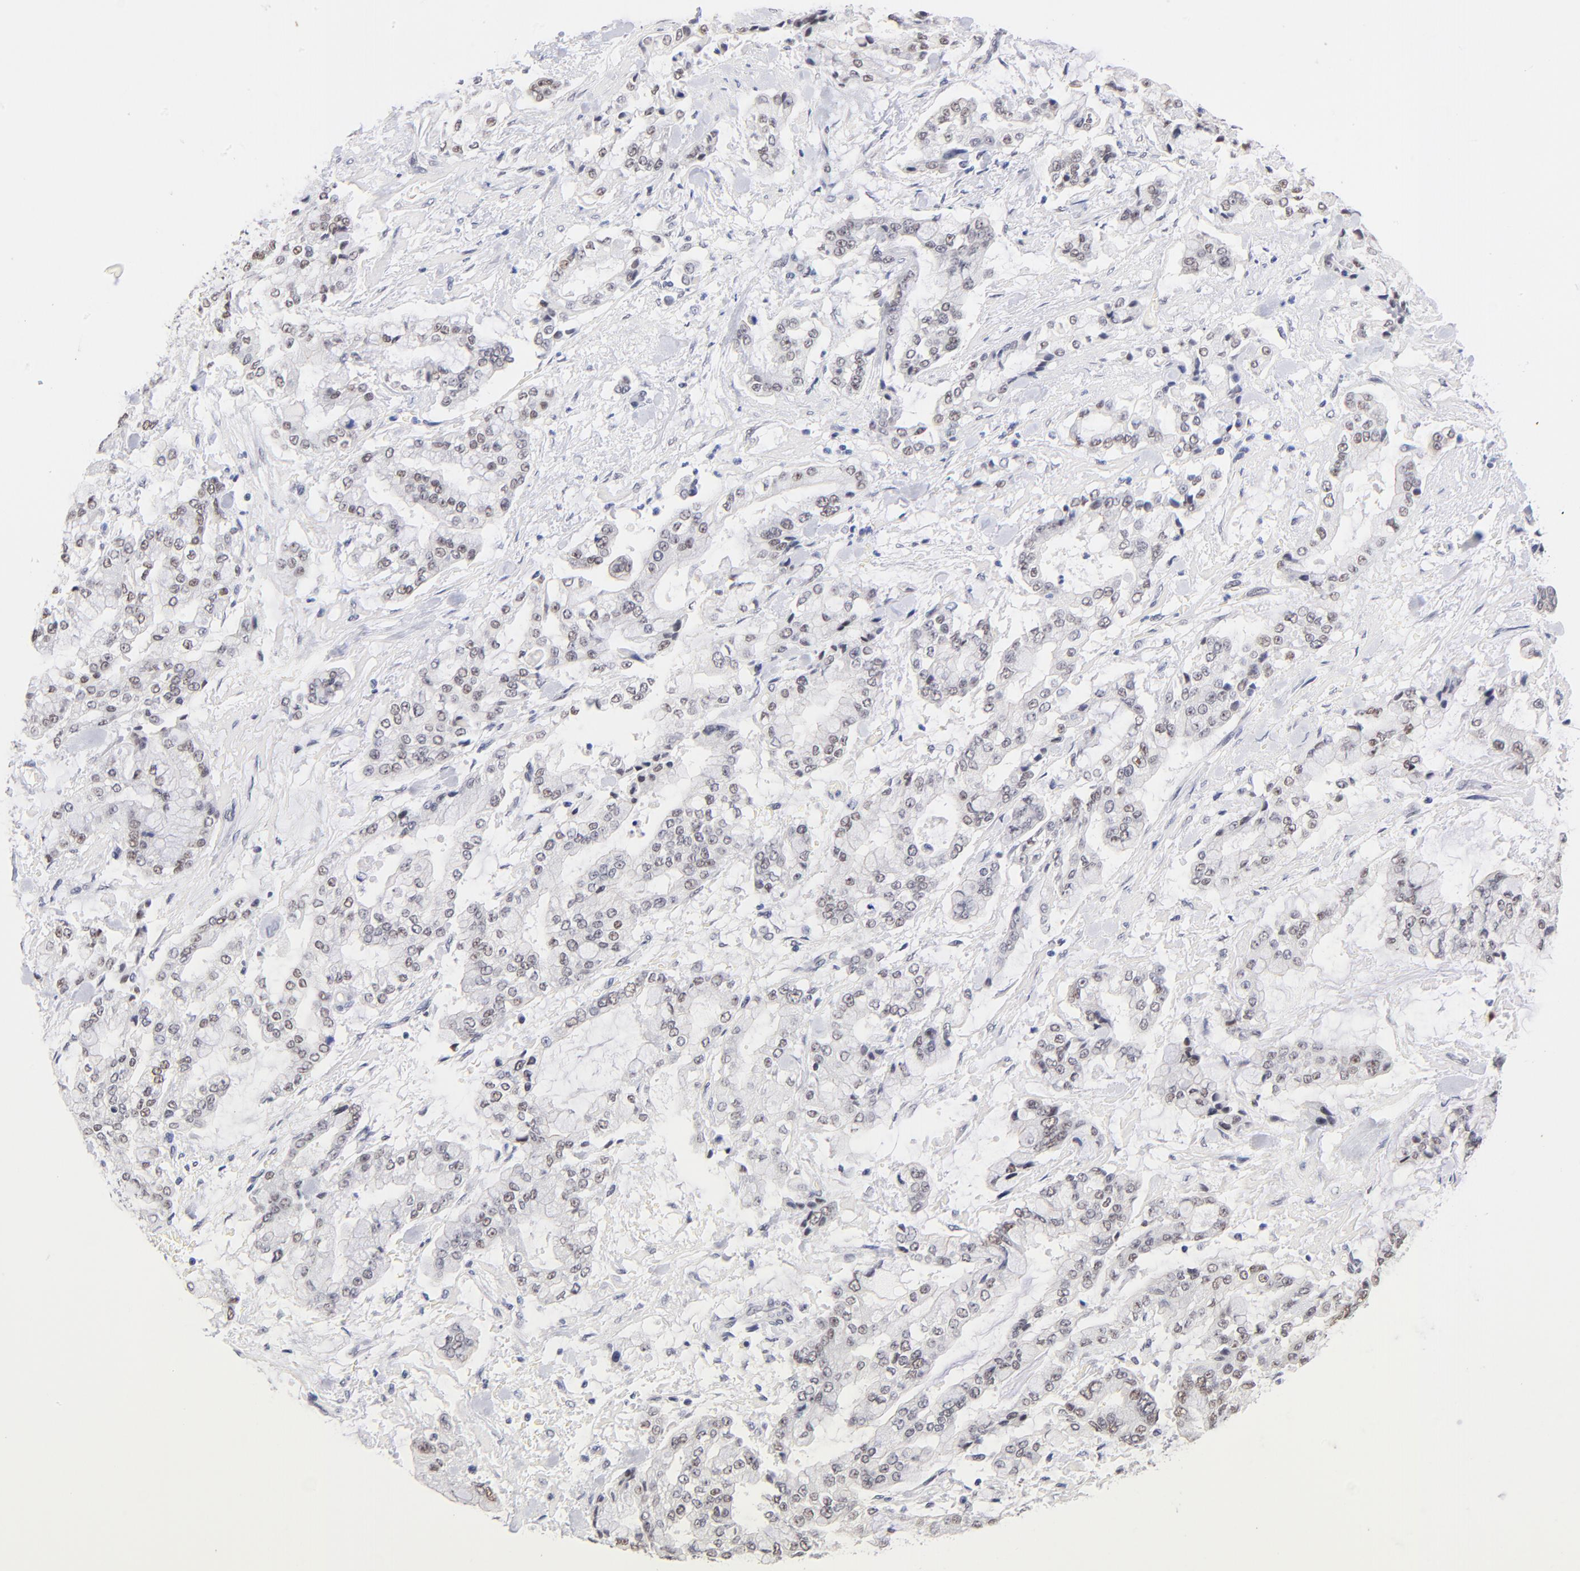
{"staining": {"intensity": "weak", "quantity": ">75%", "location": "nuclear"}, "tissue": "stomach cancer", "cell_type": "Tumor cells", "image_type": "cancer", "snomed": [{"axis": "morphology", "description": "Normal tissue, NOS"}, {"axis": "morphology", "description": "Adenocarcinoma, NOS"}, {"axis": "topography", "description": "Stomach, upper"}, {"axis": "topography", "description": "Stomach"}], "caption": "IHC micrograph of neoplastic tissue: adenocarcinoma (stomach) stained using immunohistochemistry (IHC) demonstrates low levels of weak protein expression localized specifically in the nuclear of tumor cells, appearing as a nuclear brown color.", "gene": "ZNF74", "patient": {"sex": "male", "age": 76}}